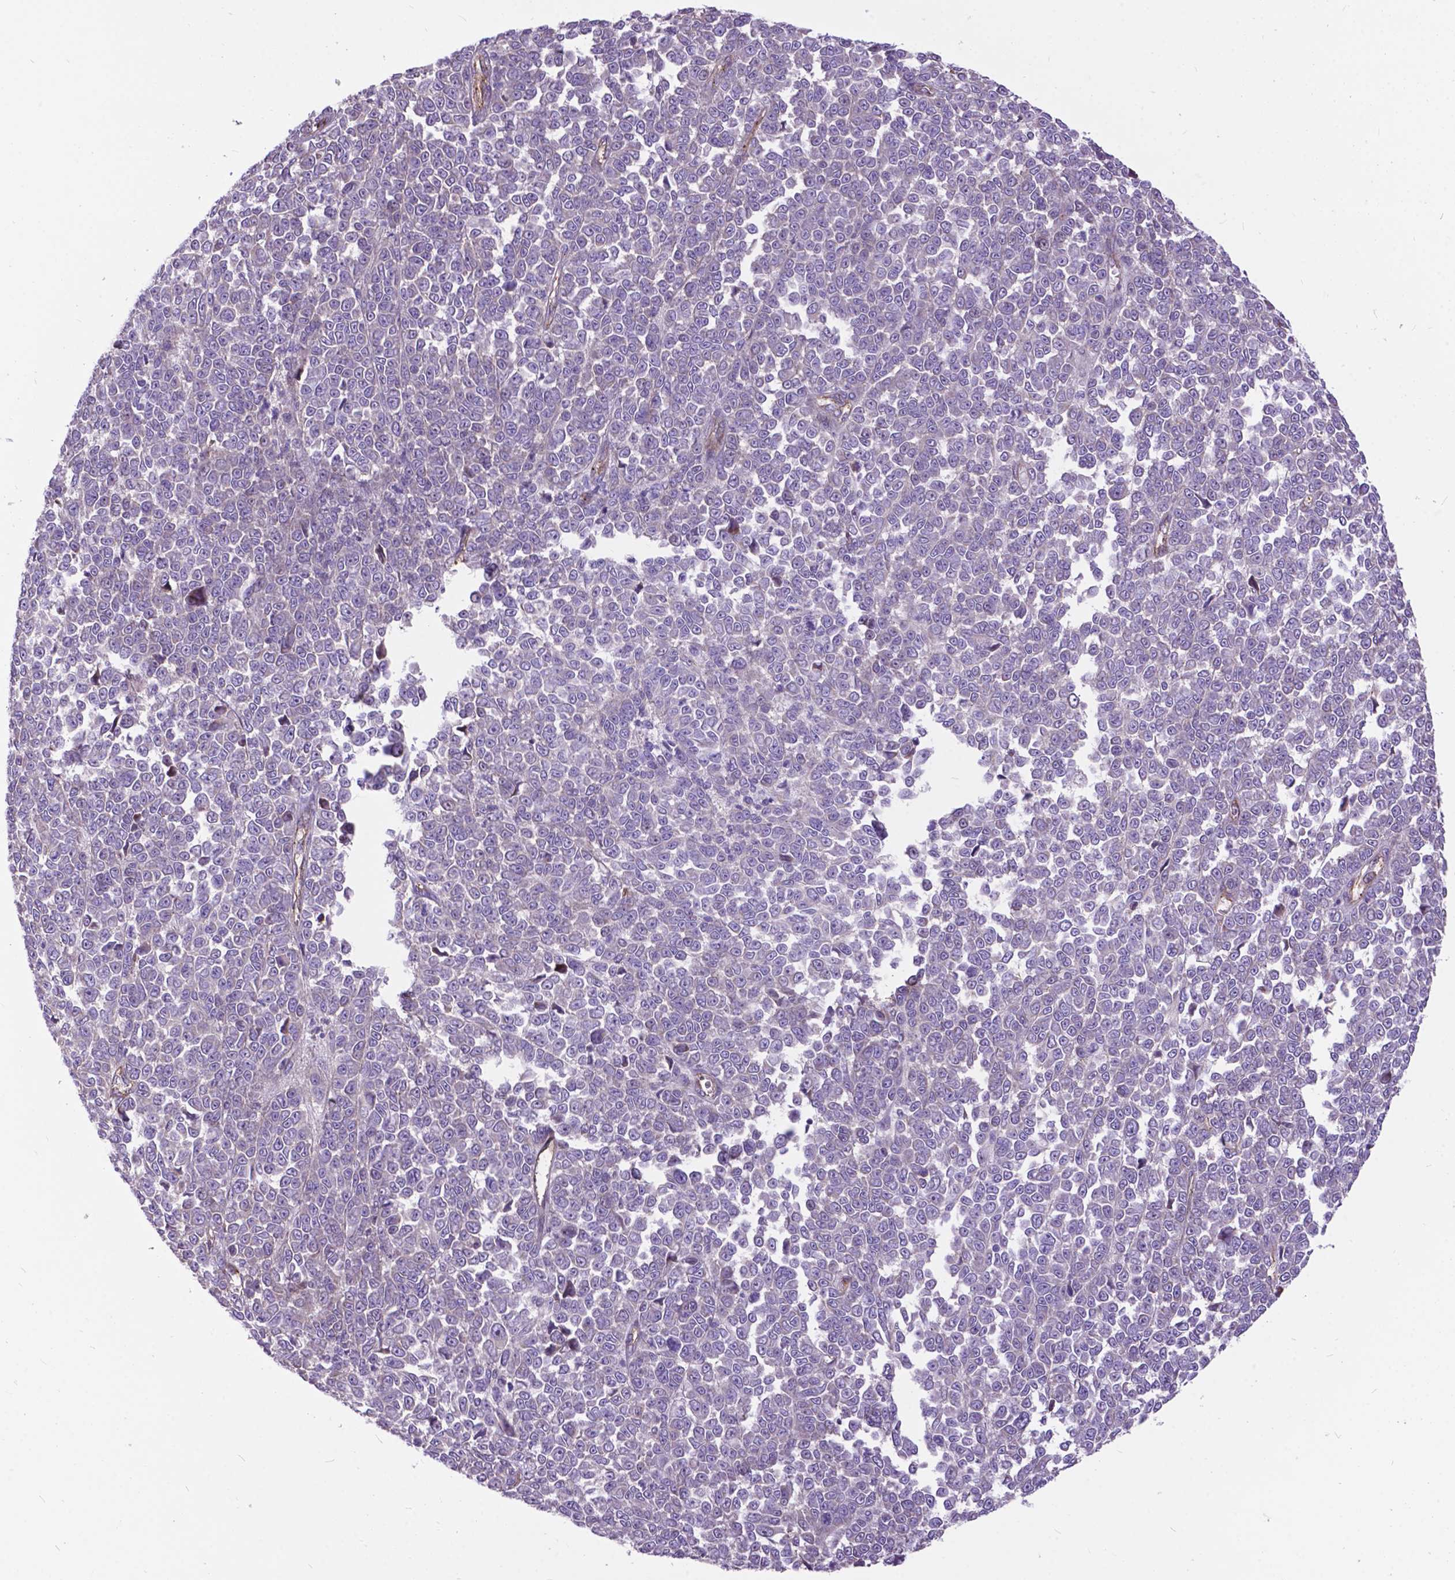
{"staining": {"intensity": "negative", "quantity": "none", "location": "none"}, "tissue": "melanoma", "cell_type": "Tumor cells", "image_type": "cancer", "snomed": [{"axis": "morphology", "description": "Malignant melanoma, NOS"}, {"axis": "topography", "description": "Skin"}], "caption": "This is a histopathology image of immunohistochemistry (IHC) staining of malignant melanoma, which shows no expression in tumor cells.", "gene": "FLT4", "patient": {"sex": "female", "age": 95}}